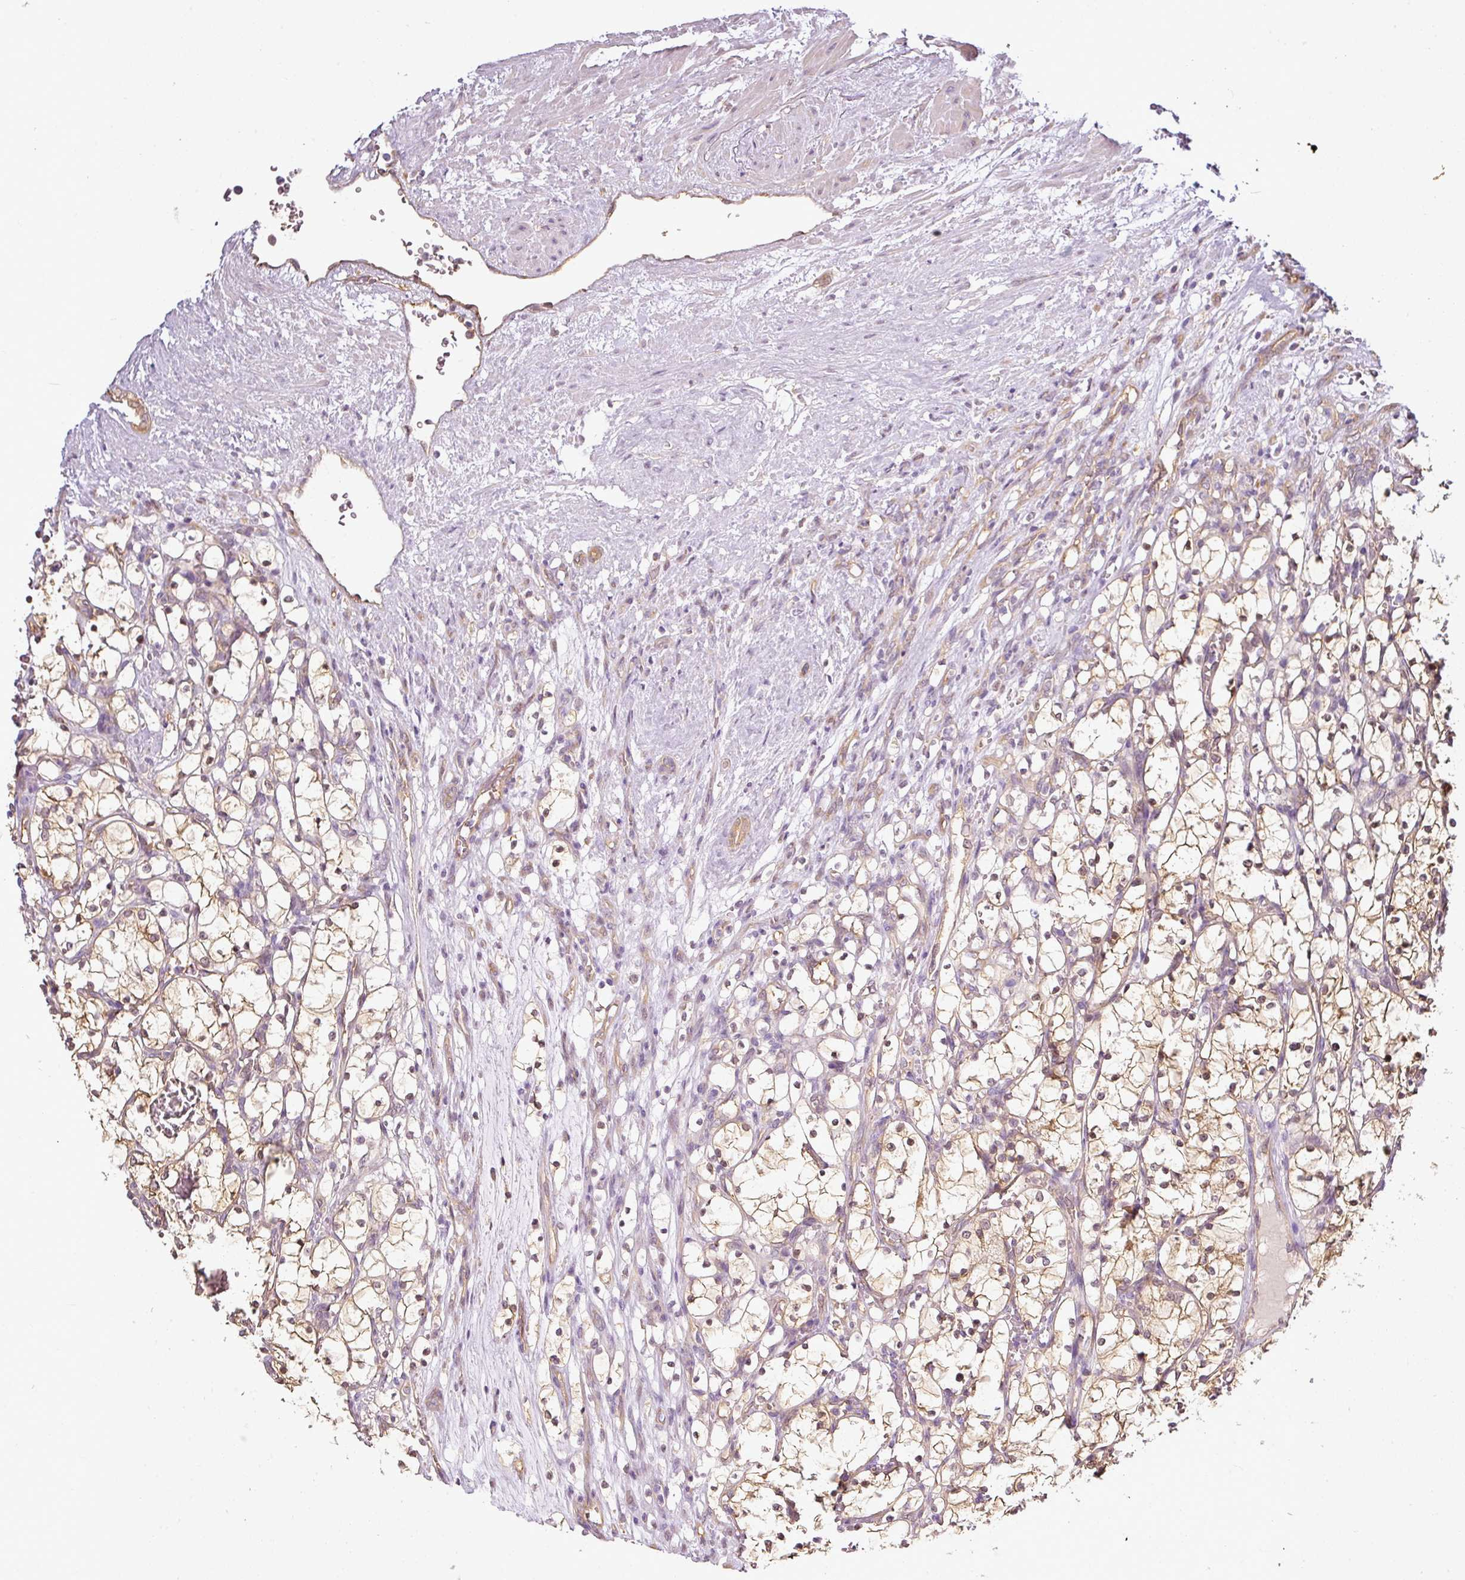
{"staining": {"intensity": "weak", "quantity": "25%-75%", "location": "cytoplasmic/membranous"}, "tissue": "renal cancer", "cell_type": "Tumor cells", "image_type": "cancer", "snomed": [{"axis": "morphology", "description": "Adenocarcinoma, NOS"}, {"axis": "topography", "description": "Kidney"}], "caption": "Weak cytoplasmic/membranous protein staining is present in approximately 25%-75% of tumor cells in renal cancer (adenocarcinoma). (DAB (3,3'-diaminobenzidine) = brown stain, brightfield microscopy at high magnification).", "gene": "ANKRD18A", "patient": {"sex": "female", "age": 69}}